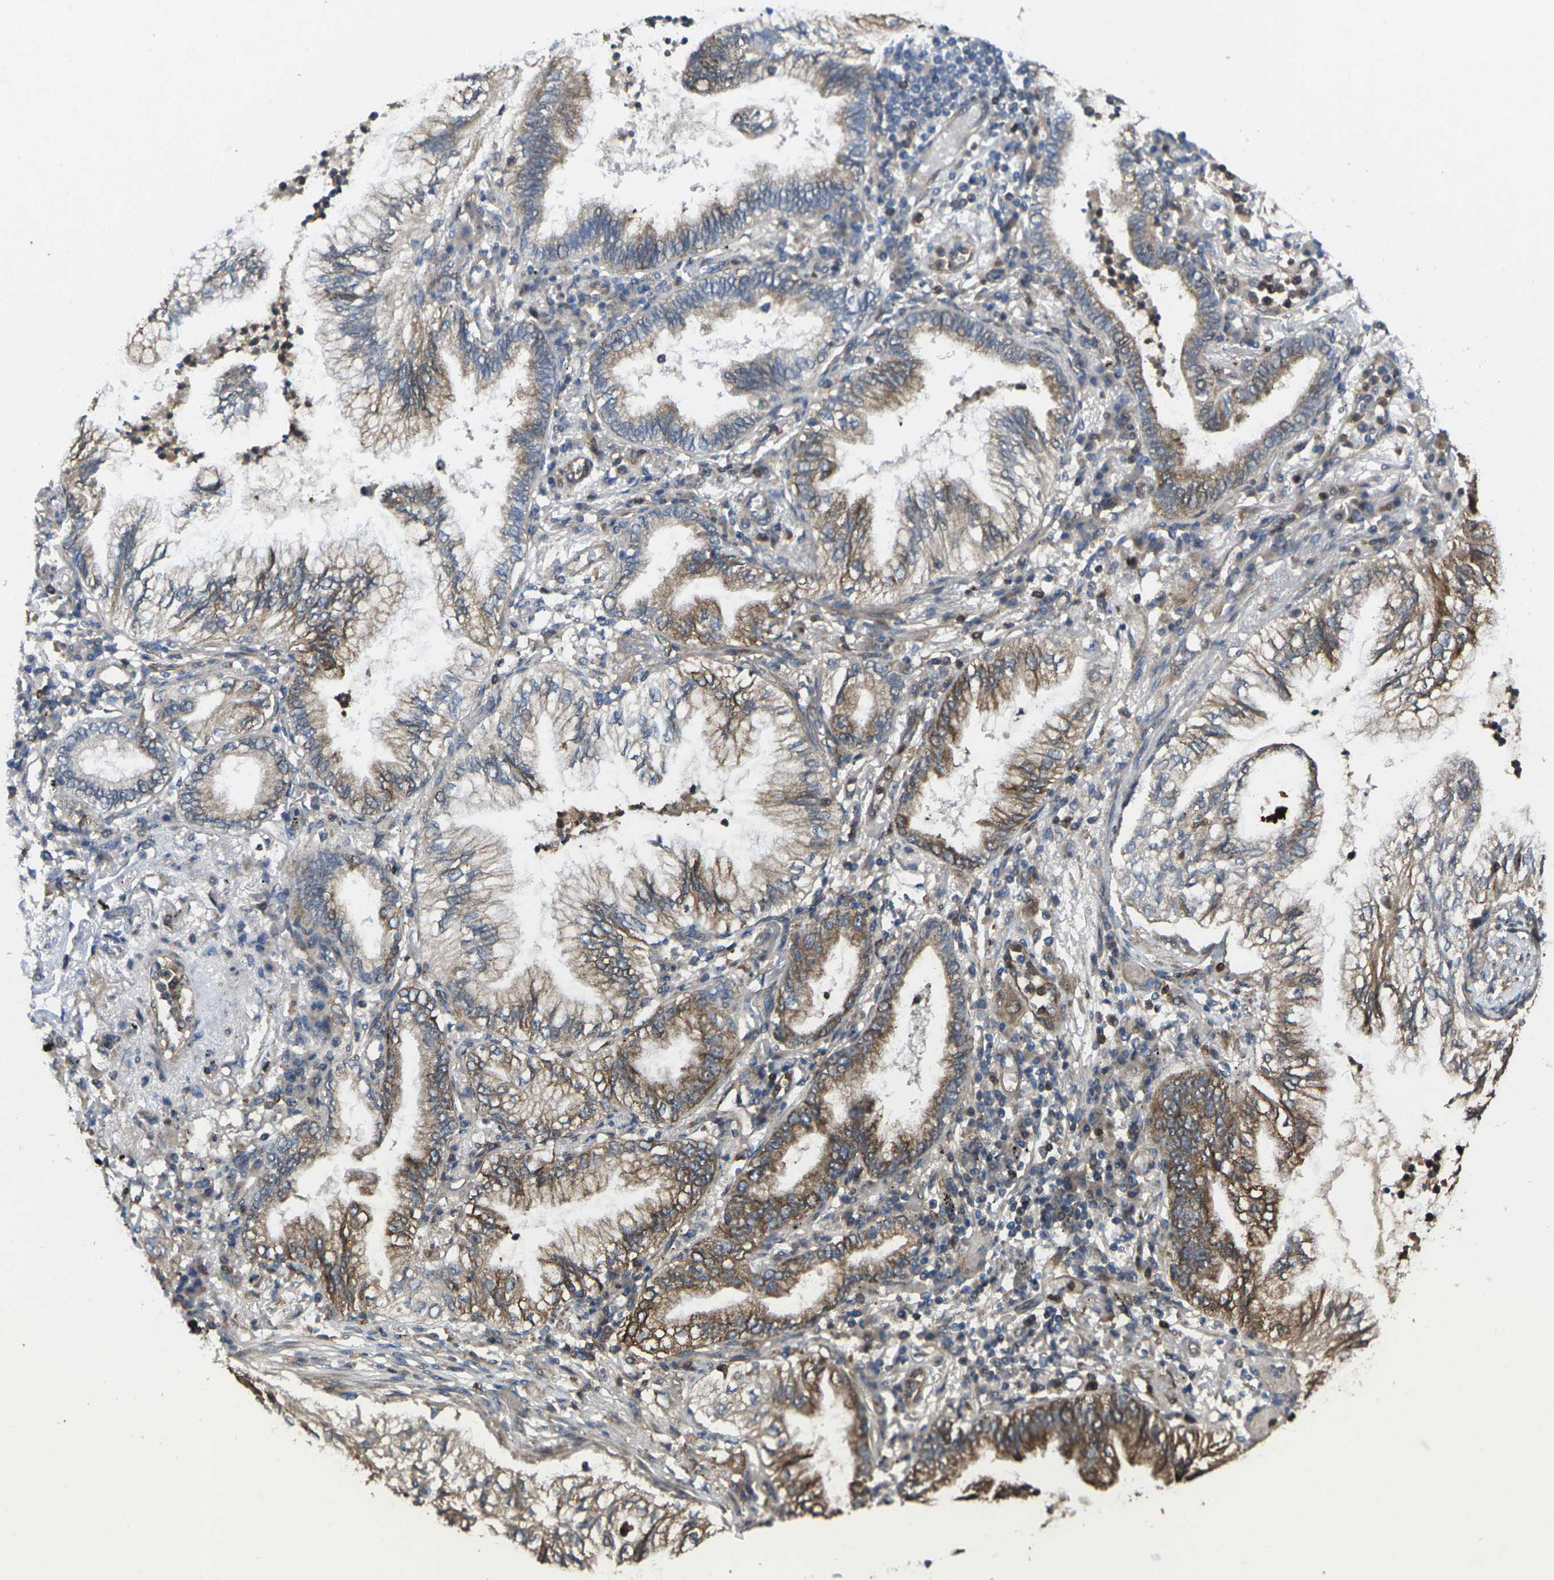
{"staining": {"intensity": "moderate", "quantity": "25%-75%", "location": "cytoplasmic/membranous"}, "tissue": "lung cancer", "cell_type": "Tumor cells", "image_type": "cancer", "snomed": [{"axis": "morphology", "description": "Normal tissue, NOS"}, {"axis": "morphology", "description": "Adenocarcinoma, NOS"}, {"axis": "topography", "description": "Bronchus"}, {"axis": "topography", "description": "Lung"}], "caption": "Adenocarcinoma (lung) stained with a protein marker exhibits moderate staining in tumor cells.", "gene": "TIAM1", "patient": {"sex": "female", "age": 70}}